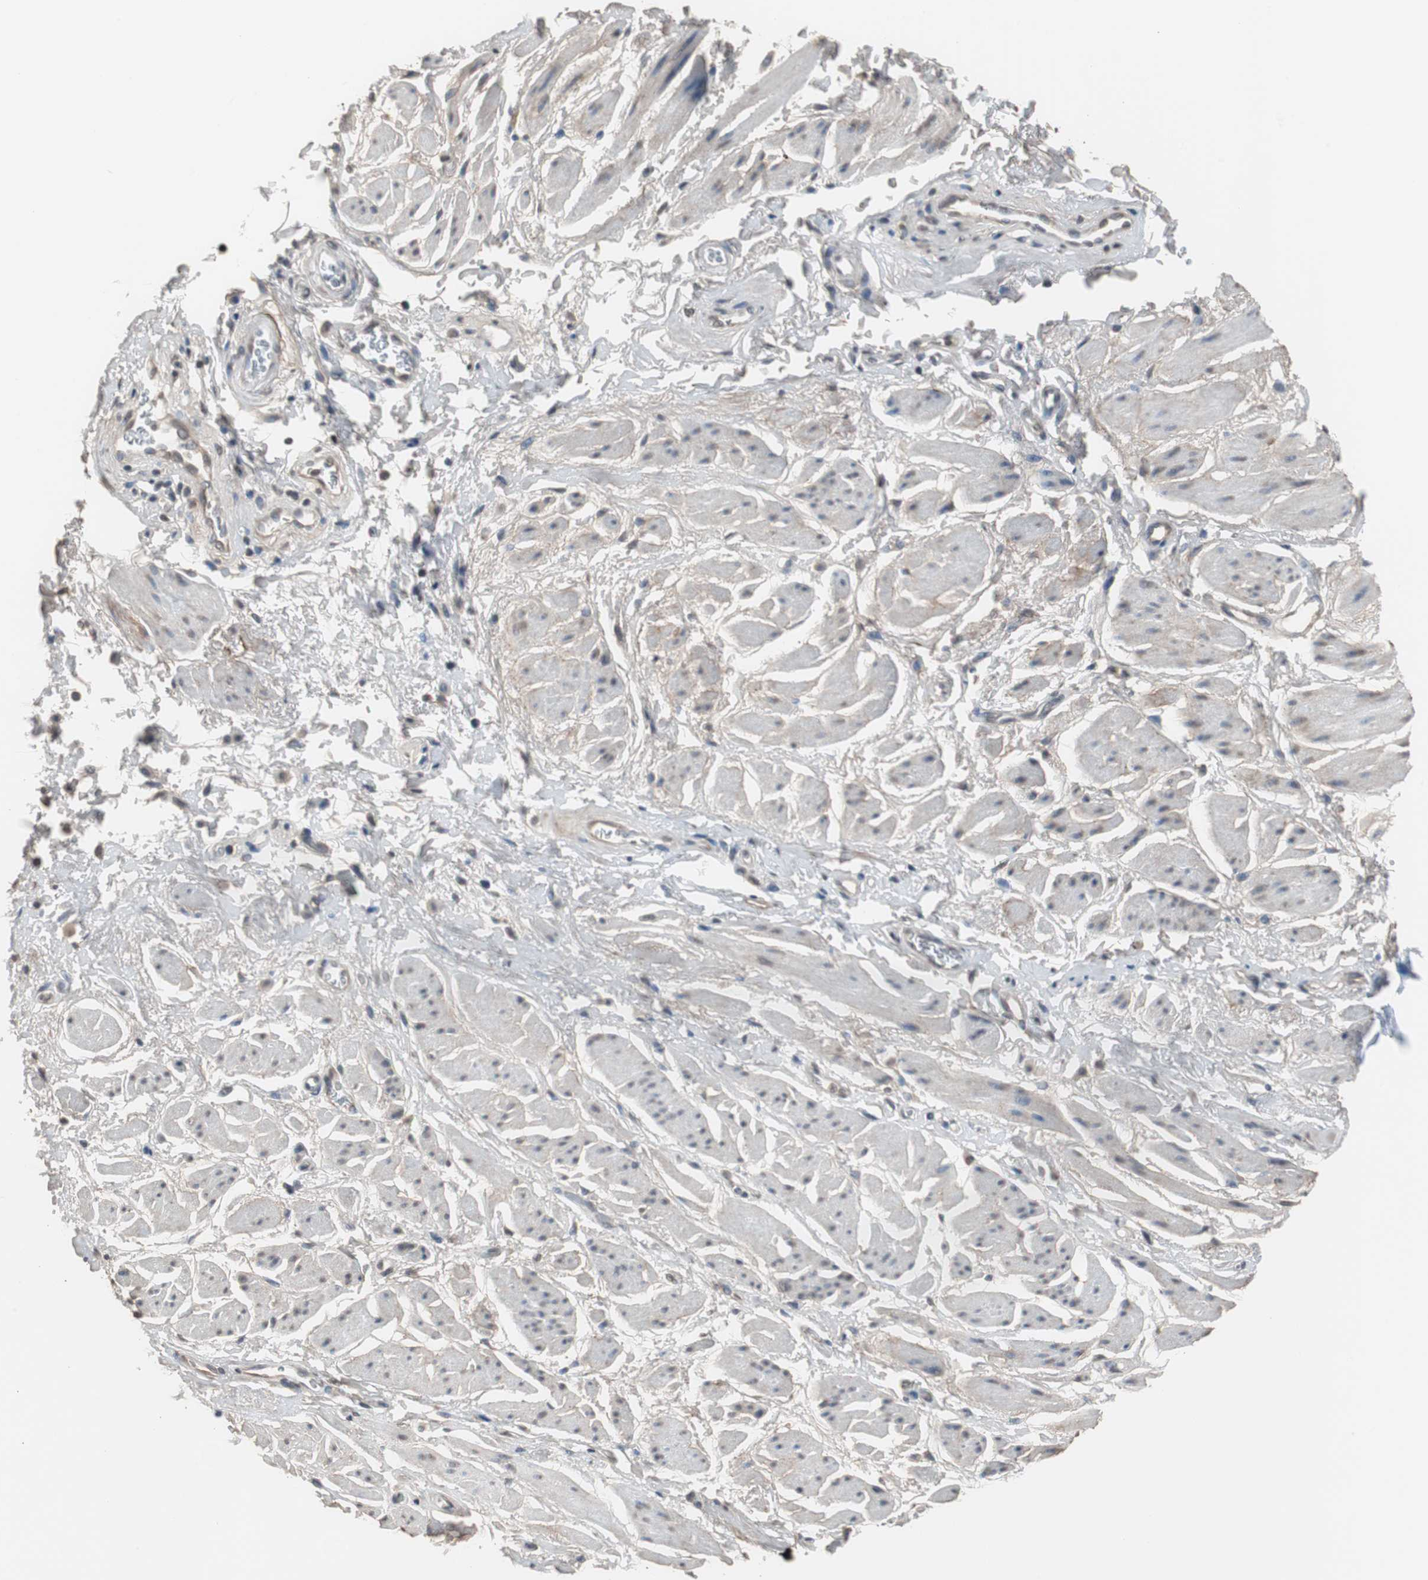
{"staining": {"intensity": "negative", "quantity": "none", "location": "none"}, "tissue": "adipose tissue", "cell_type": "Adipocytes", "image_type": "normal", "snomed": [{"axis": "morphology", "description": "Normal tissue, NOS"}, {"axis": "topography", "description": "Soft tissue"}, {"axis": "topography", "description": "Peripheral nerve tissue"}], "caption": "Image shows no protein positivity in adipocytes of unremarkable adipose tissue. The staining is performed using DAB (3,3'-diaminobenzidine) brown chromogen with nuclei counter-stained in using hematoxylin.", "gene": "TOP2A", "patient": {"sex": "female", "age": 71}}